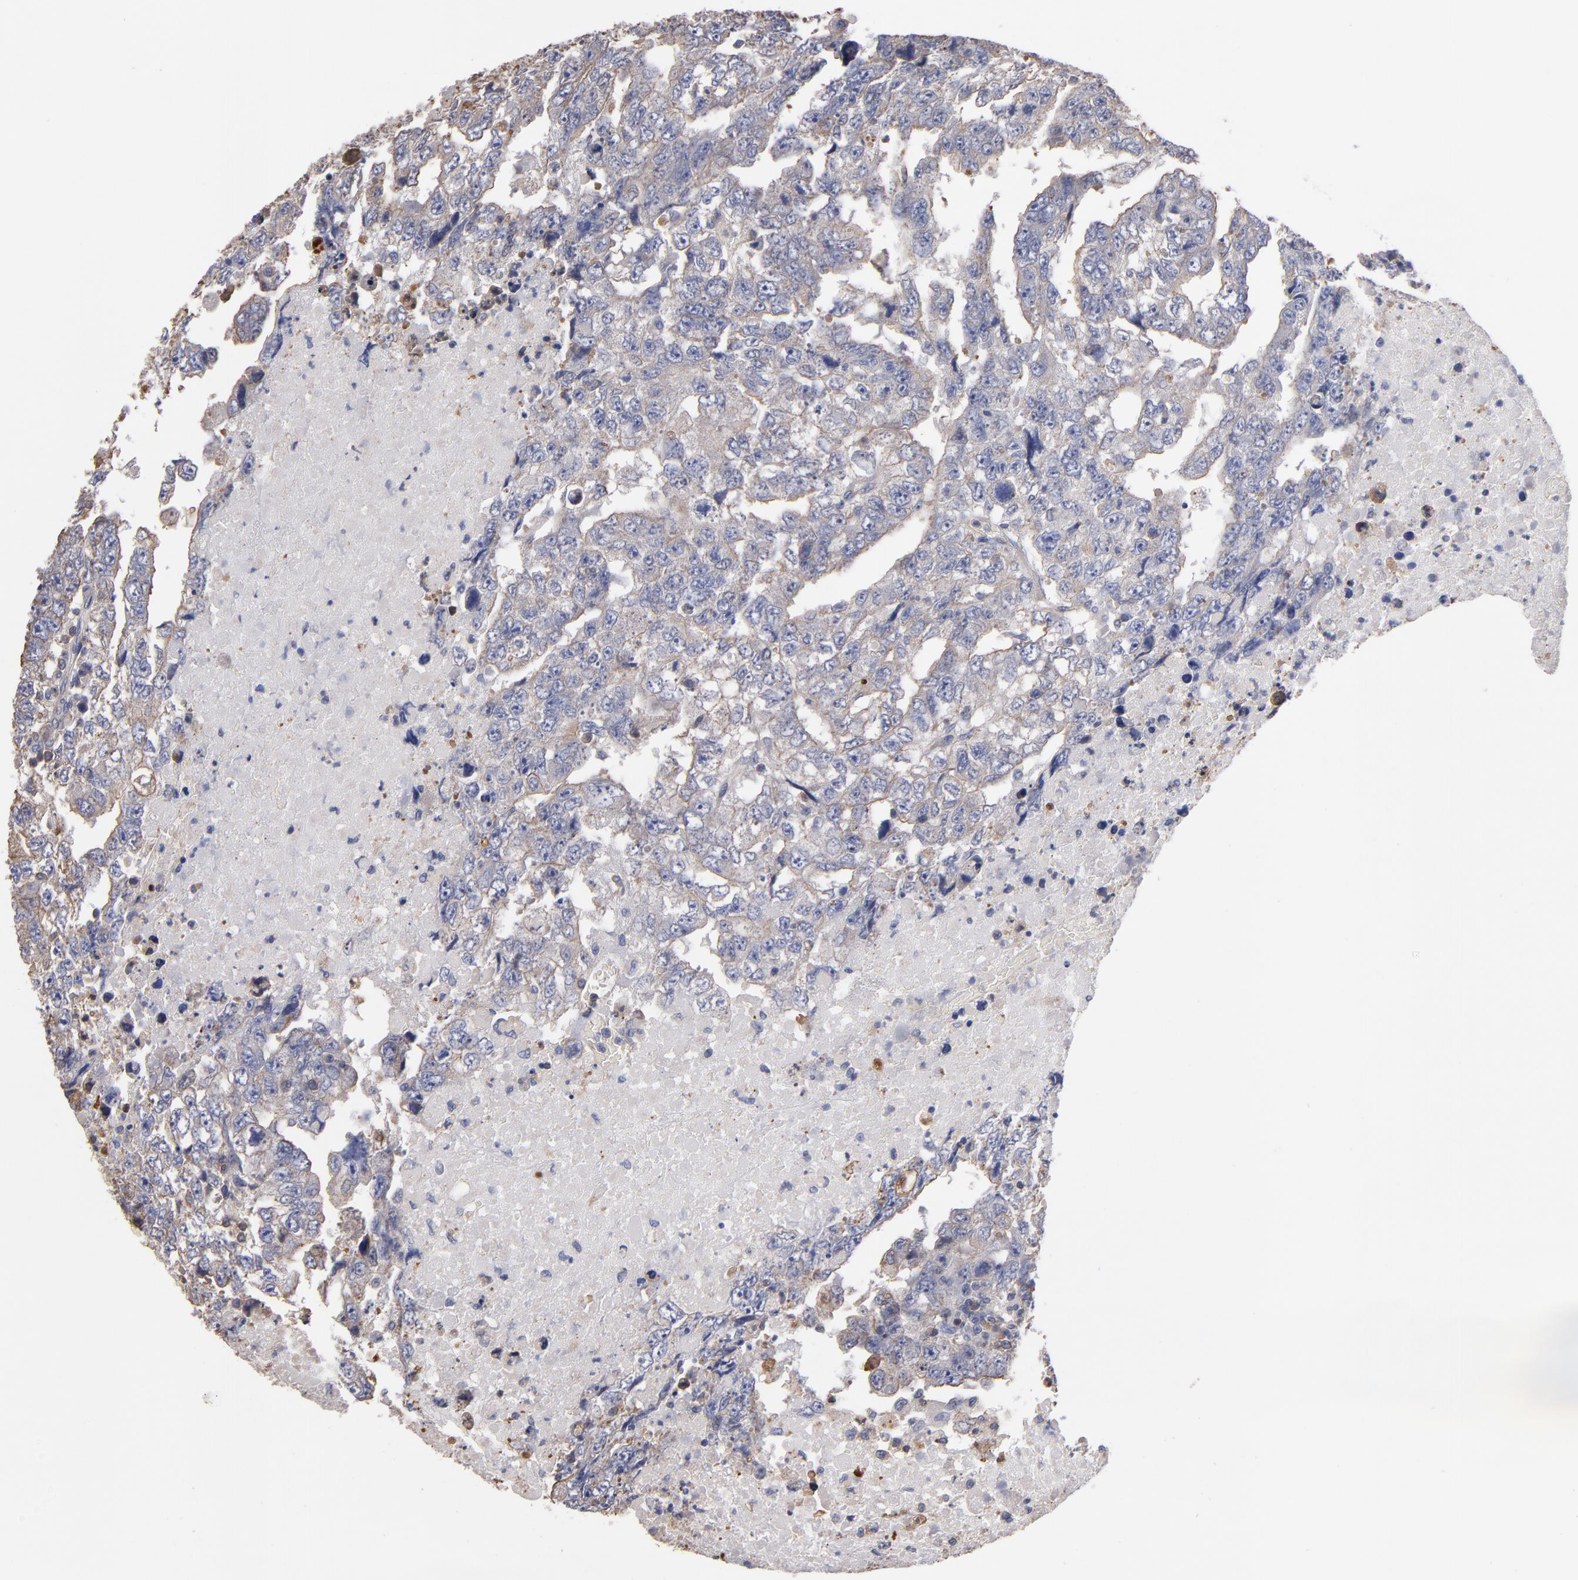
{"staining": {"intensity": "weak", "quantity": "25%-75%", "location": "cytoplasmic/membranous"}, "tissue": "testis cancer", "cell_type": "Tumor cells", "image_type": "cancer", "snomed": [{"axis": "morphology", "description": "Carcinoma, Embryonal, NOS"}, {"axis": "topography", "description": "Testis"}], "caption": "Tumor cells show low levels of weak cytoplasmic/membranous staining in about 25%-75% of cells in human testis embryonal carcinoma. (IHC, brightfield microscopy, high magnification).", "gene": "ESYT2", "patient": {"sex": "male", "age": 36}}